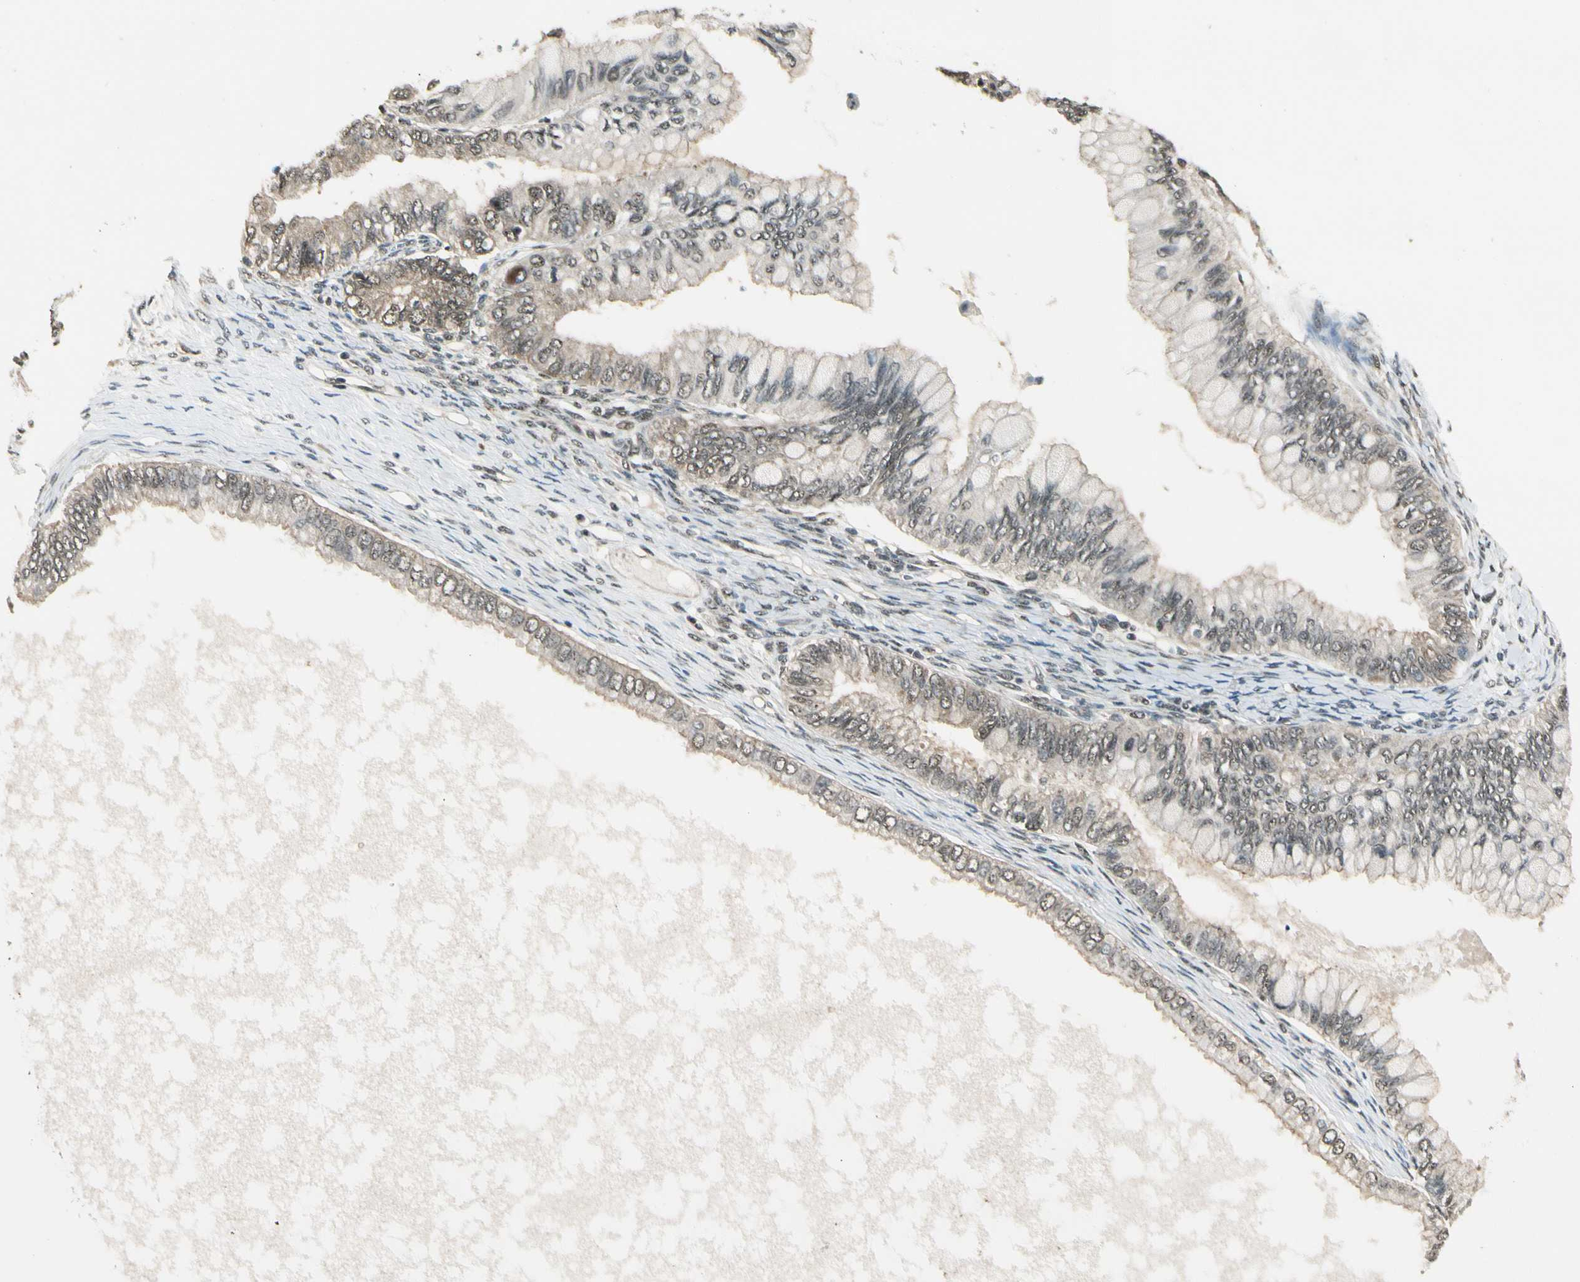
{"staining": {"intensity": "weak", "quantity": ">75%", "location": "cytoplasmic/membranous"}, "tissue": "ovarian cancer", "cell_type": "Tumor cells", "image_type": "cancer", "snomed": [{"axis": "morphology", "description": "Cystadenocarcinoma, mucinous, NOS"}, {"axis": "topography", "description": "Ovary"}], "caption": "Protein expression analysis of human mucinous cystadenocarcinoma (ovarian) reveals weak cytoplasmic/membranous expression in approximately >75% of tumor cells.", "gene": "MCPH1", "patient": {"sex": "female", "age": 80}}